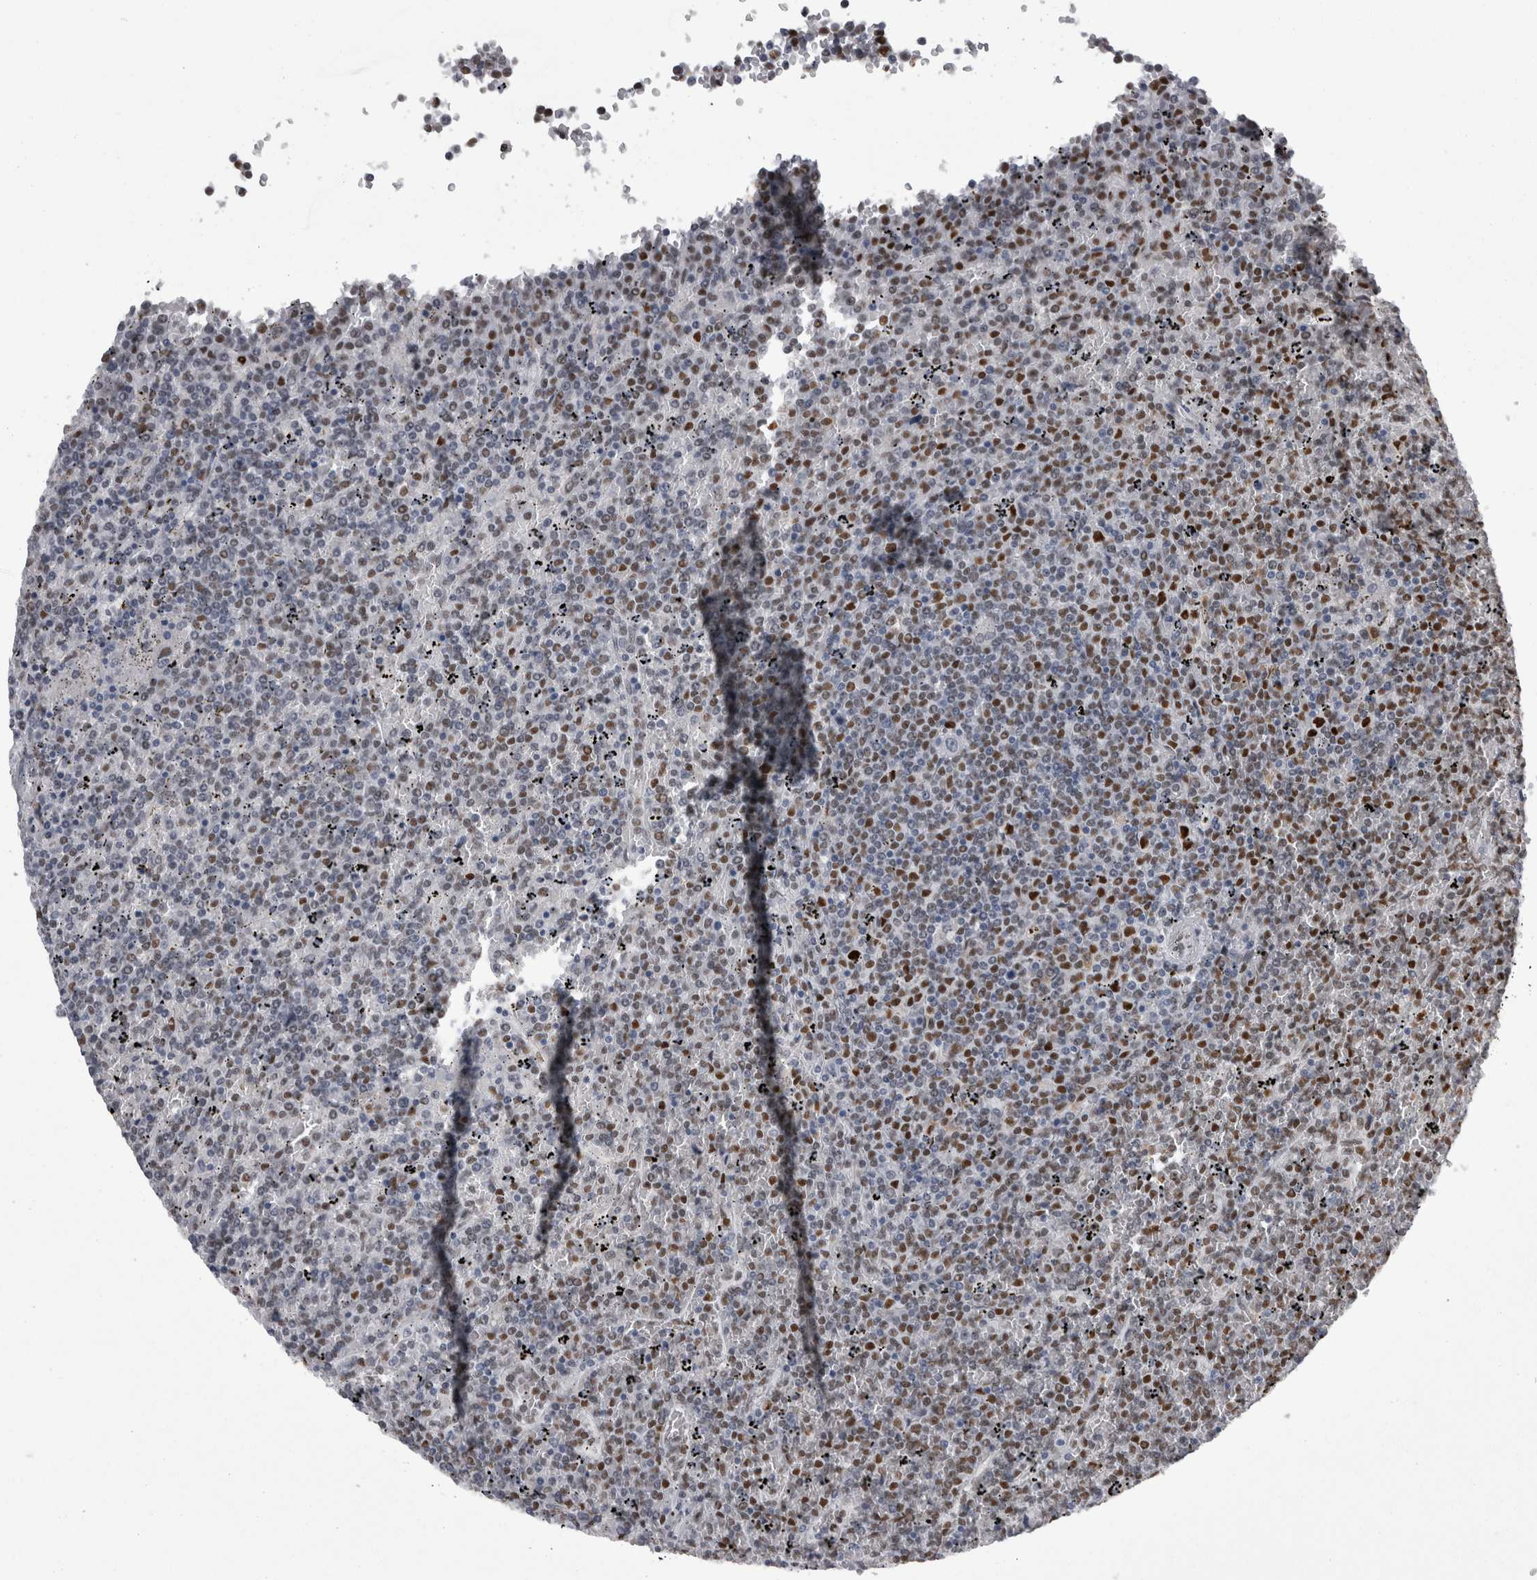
{"staining": {"intensity": "moderate", "quantity": "<25%", "location": "nuclear"}, "tissue": "lymphoma", "cell_type": "Tumor cells", "image_type": "cancer", "snomed": [{"axis": "morphology", "description": "Malignant lymphoma, non-Hodgkin's type, Low grade"}, {"axis": "topography", "description": "Spleen"}], "caption": "High-power microscopy captured an IHC micrograph of lymphoma, revealing moderate nuclear expression in about <25% of tumor cells.", "gene": "C1orf54", "patient": {"sex": "female", "age": 19}}